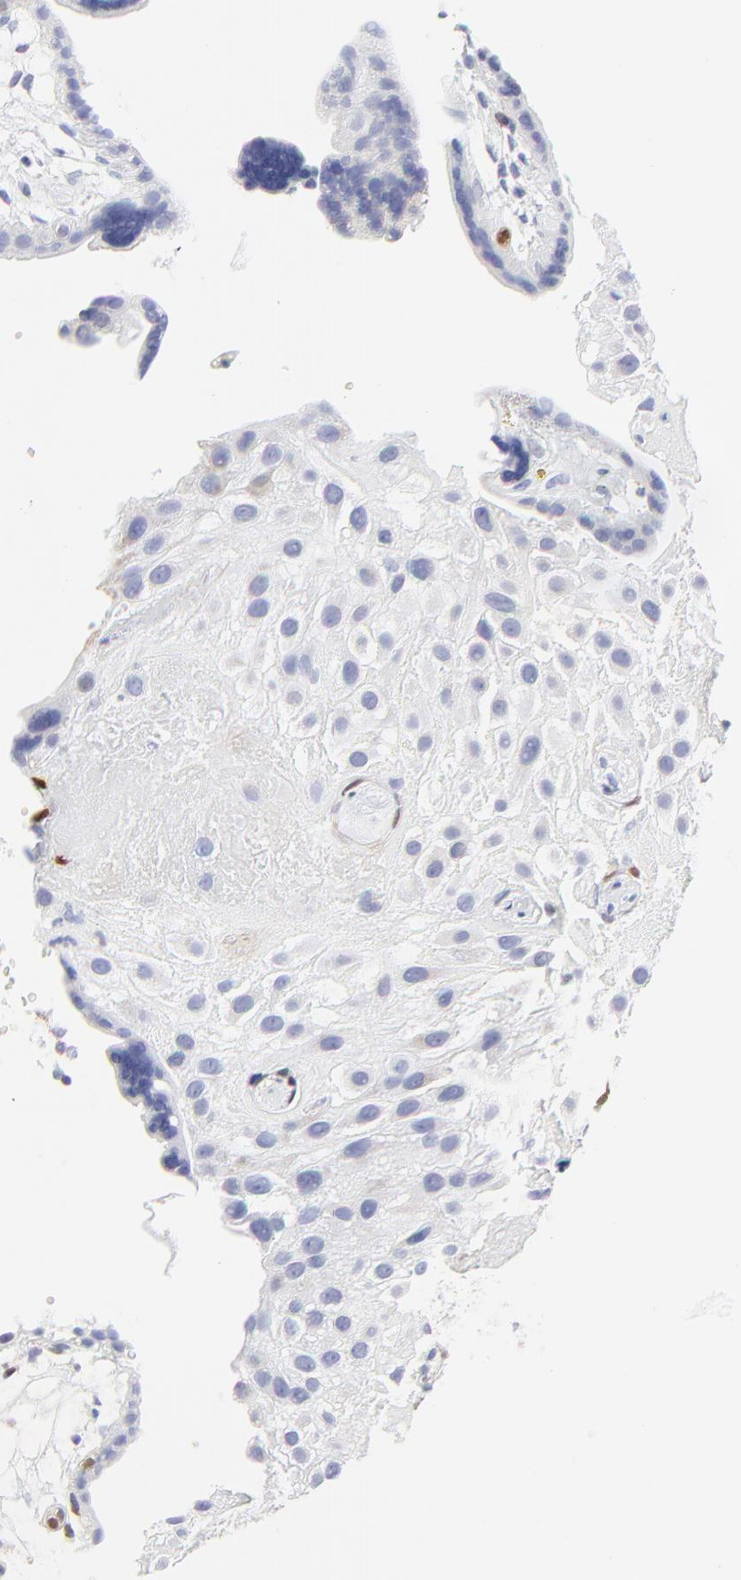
{"staining": {"intensity": "negative", "quantity": "none", "location": "none"}, "tissue": "placenta", "cell_type": "Decidual cells", "image_type": "normal", "snomed": [{"axis": "morphology", "description": "Normal tissue, NOS"}, {"axis": "topography", "description": "Placenta"}], "caption": "A high-resolution image shows IHC staining of normal placenta, which exhibits no significant positivity in decidual cells.", "gene": "NCAPH", "patient": {"sex": "female", "age": 32}}